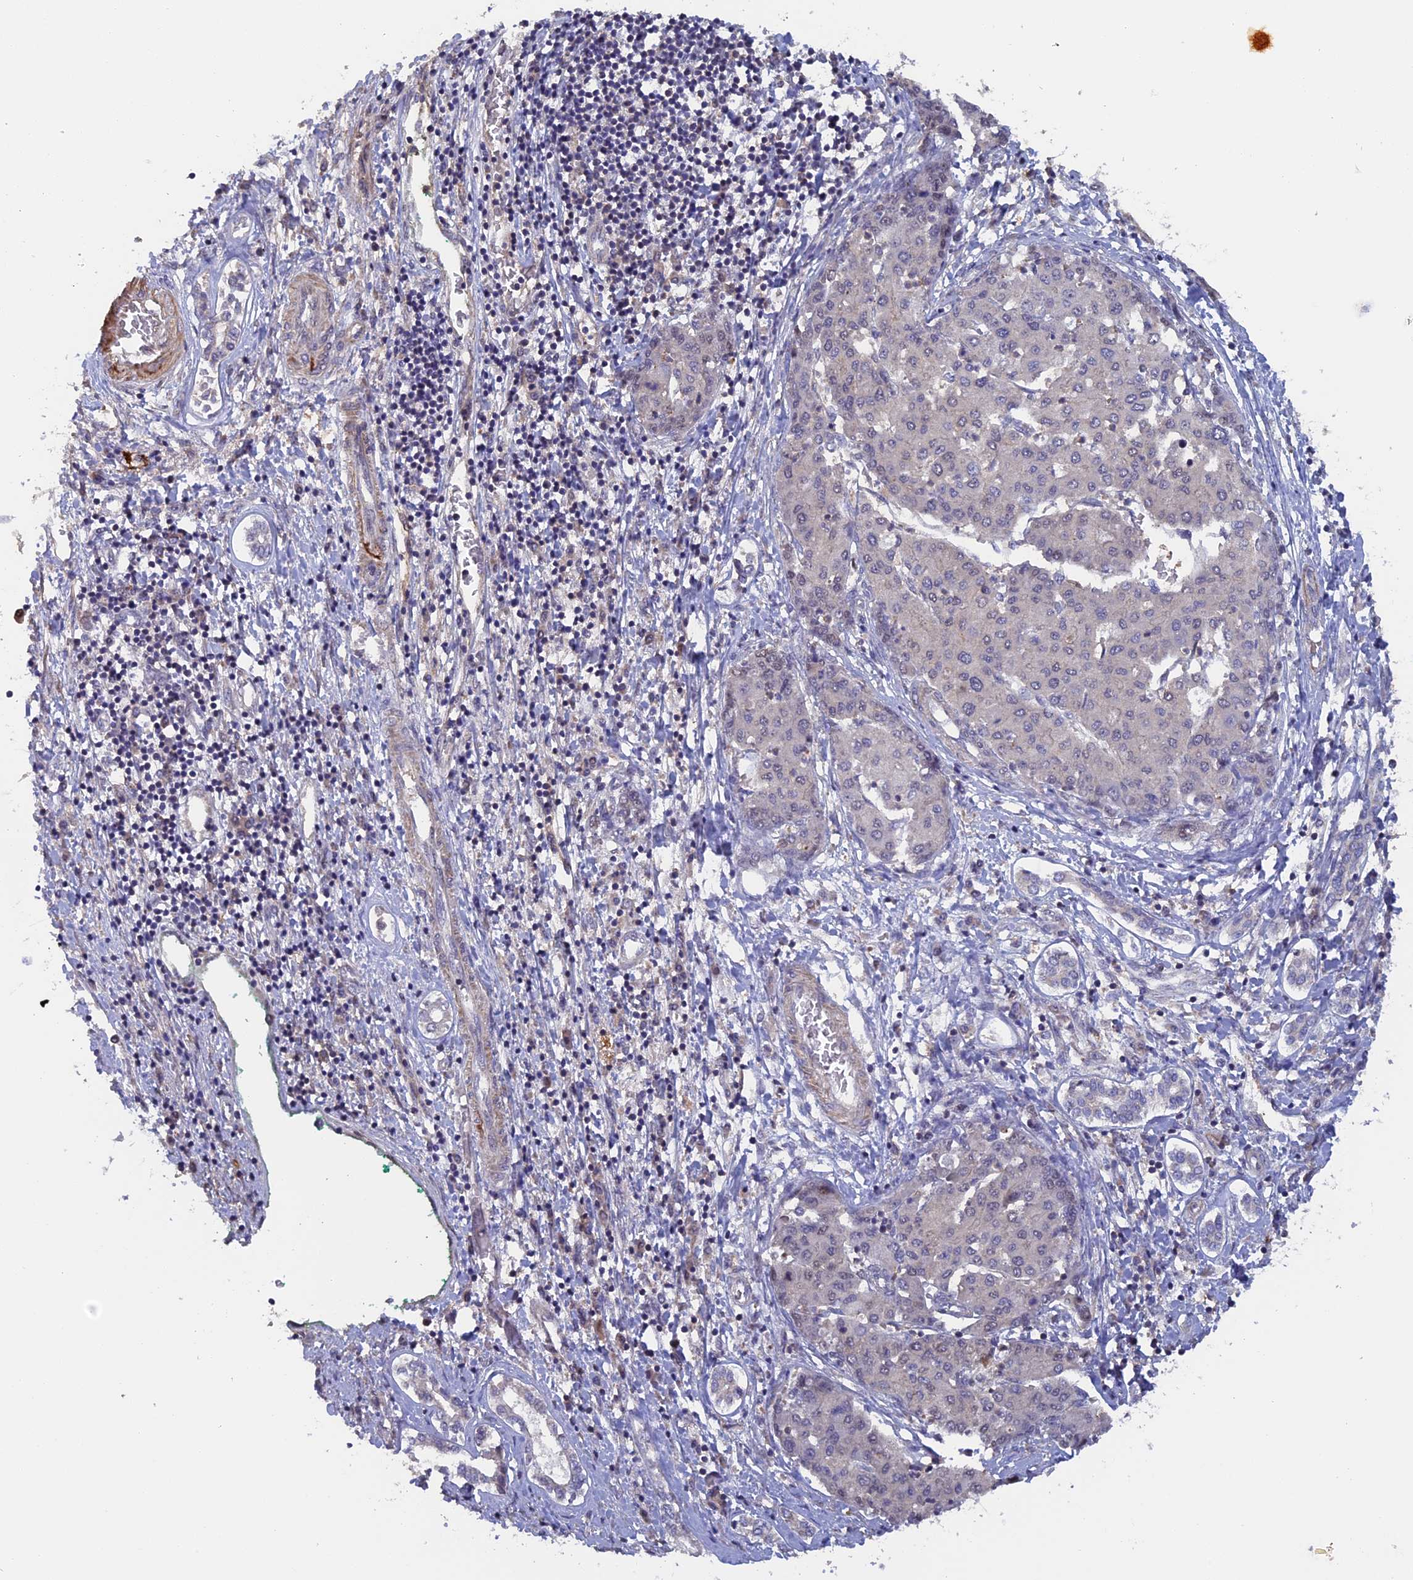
{"staining": {"intensity": "negative", "quantity": "none", "location": "none"}, "tissue": "liver cancer", "cell_type": "Tumor cells", "image_type": "cancer", "snomed": [{"axis": "morphology", "description": "Carcinoma, Hepatocellular, NOS"}, {"axis": "topography", "description": "Liver"}], "caption": "Immunohistochemical staining of human liver cancer (hepatocellular carcinoma) demonstrates no significant expression in tumor cells.", "gene": "FAM98C", "patient": {"sex": "male", "age": 65}}